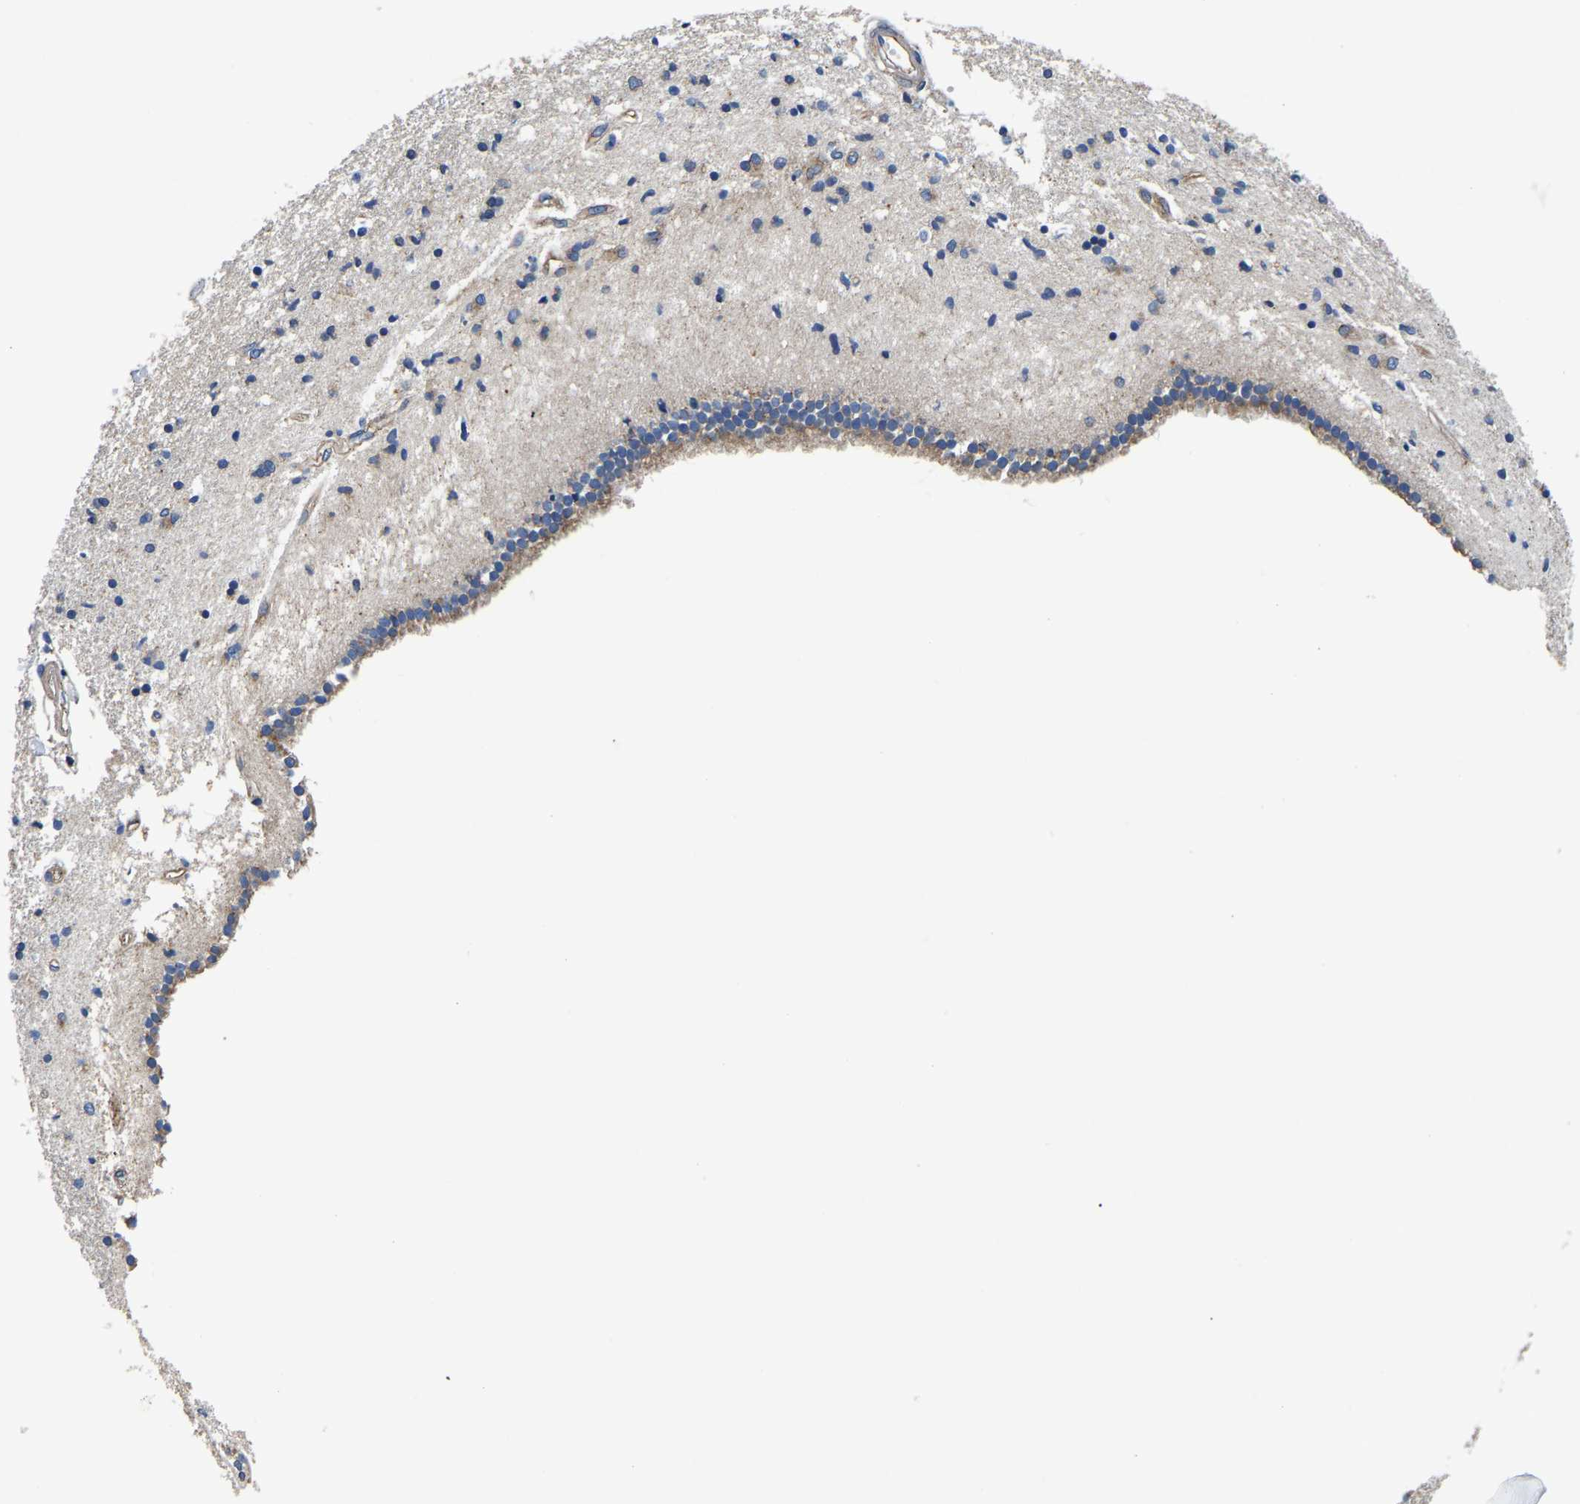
{"staining": {"intensity": "weak", "quantity": "<25%", "location": "cytoplasmic/membranous"}, "tissue": "caudate", "cell_type": "Glial cells", "image_type": "normal", "snomed": [{"axis": "morphology", "description": "Normal tissue, NOS"}, {"axis": "topography", "description": "Lateral ventricle wall"}], "caption": "The histopathology image exhibits no staining of glial cells in benign caudate.", "gene": "SH3GLB1", "patient": {"sex": "male", "age": 45}}